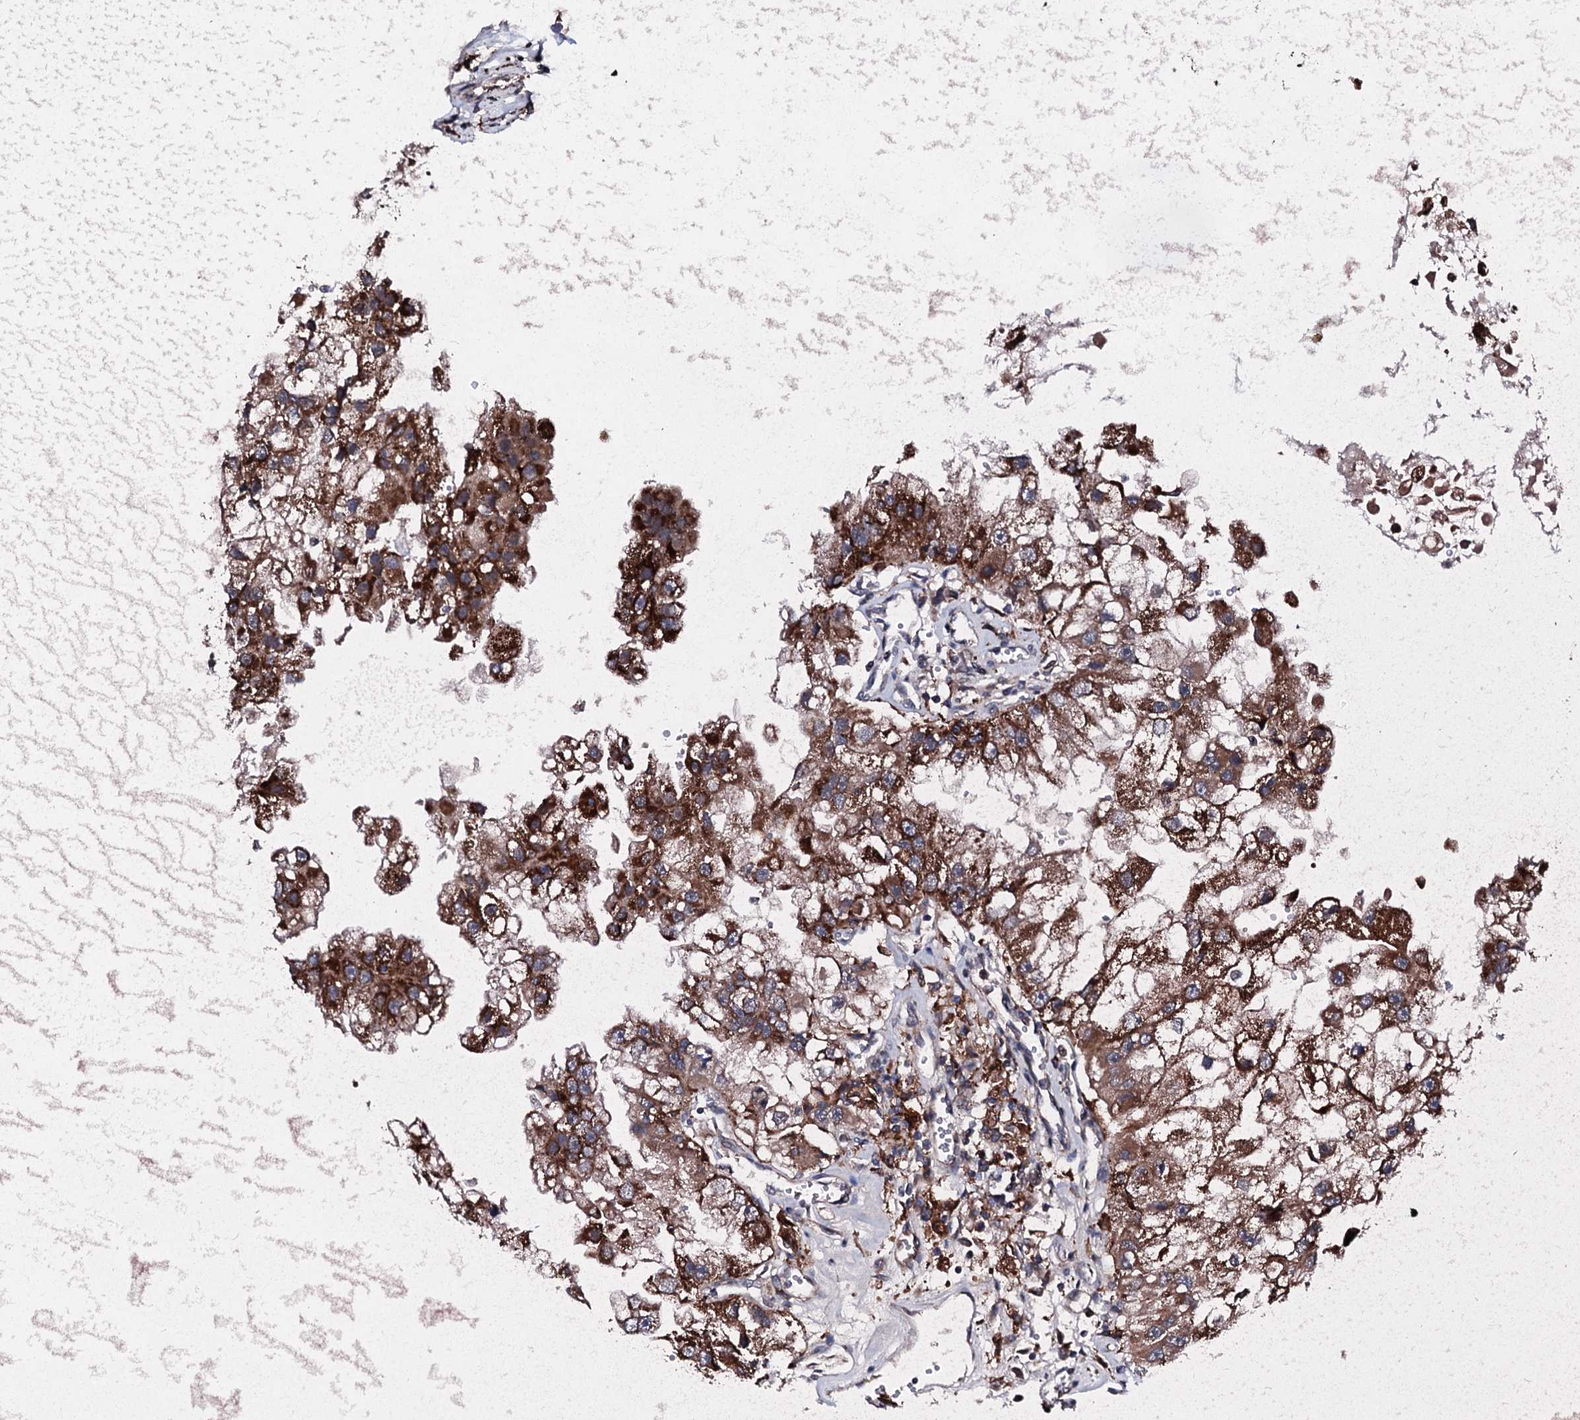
{"staining": {"intensity": "moderate", "quantity": ">75%", "location": "cytoplasmic/membranous"}, "tissue": "renal cancer", "cell_type": "Tumor cells", "image_type": "cancer", "snomed": [{"axis": "morphology", "description": "Adenocarcinoma, NOS"}, {"axis": "topography", "description": "Kidney"}], "caption": "Protein analysis of renal cancer tissue demonstrates moderate cytoplasmic/membranous expression in about >75% of tumor cells.", "gene": "TPGS2", "patient": {"sex": "male", "age": 63}}